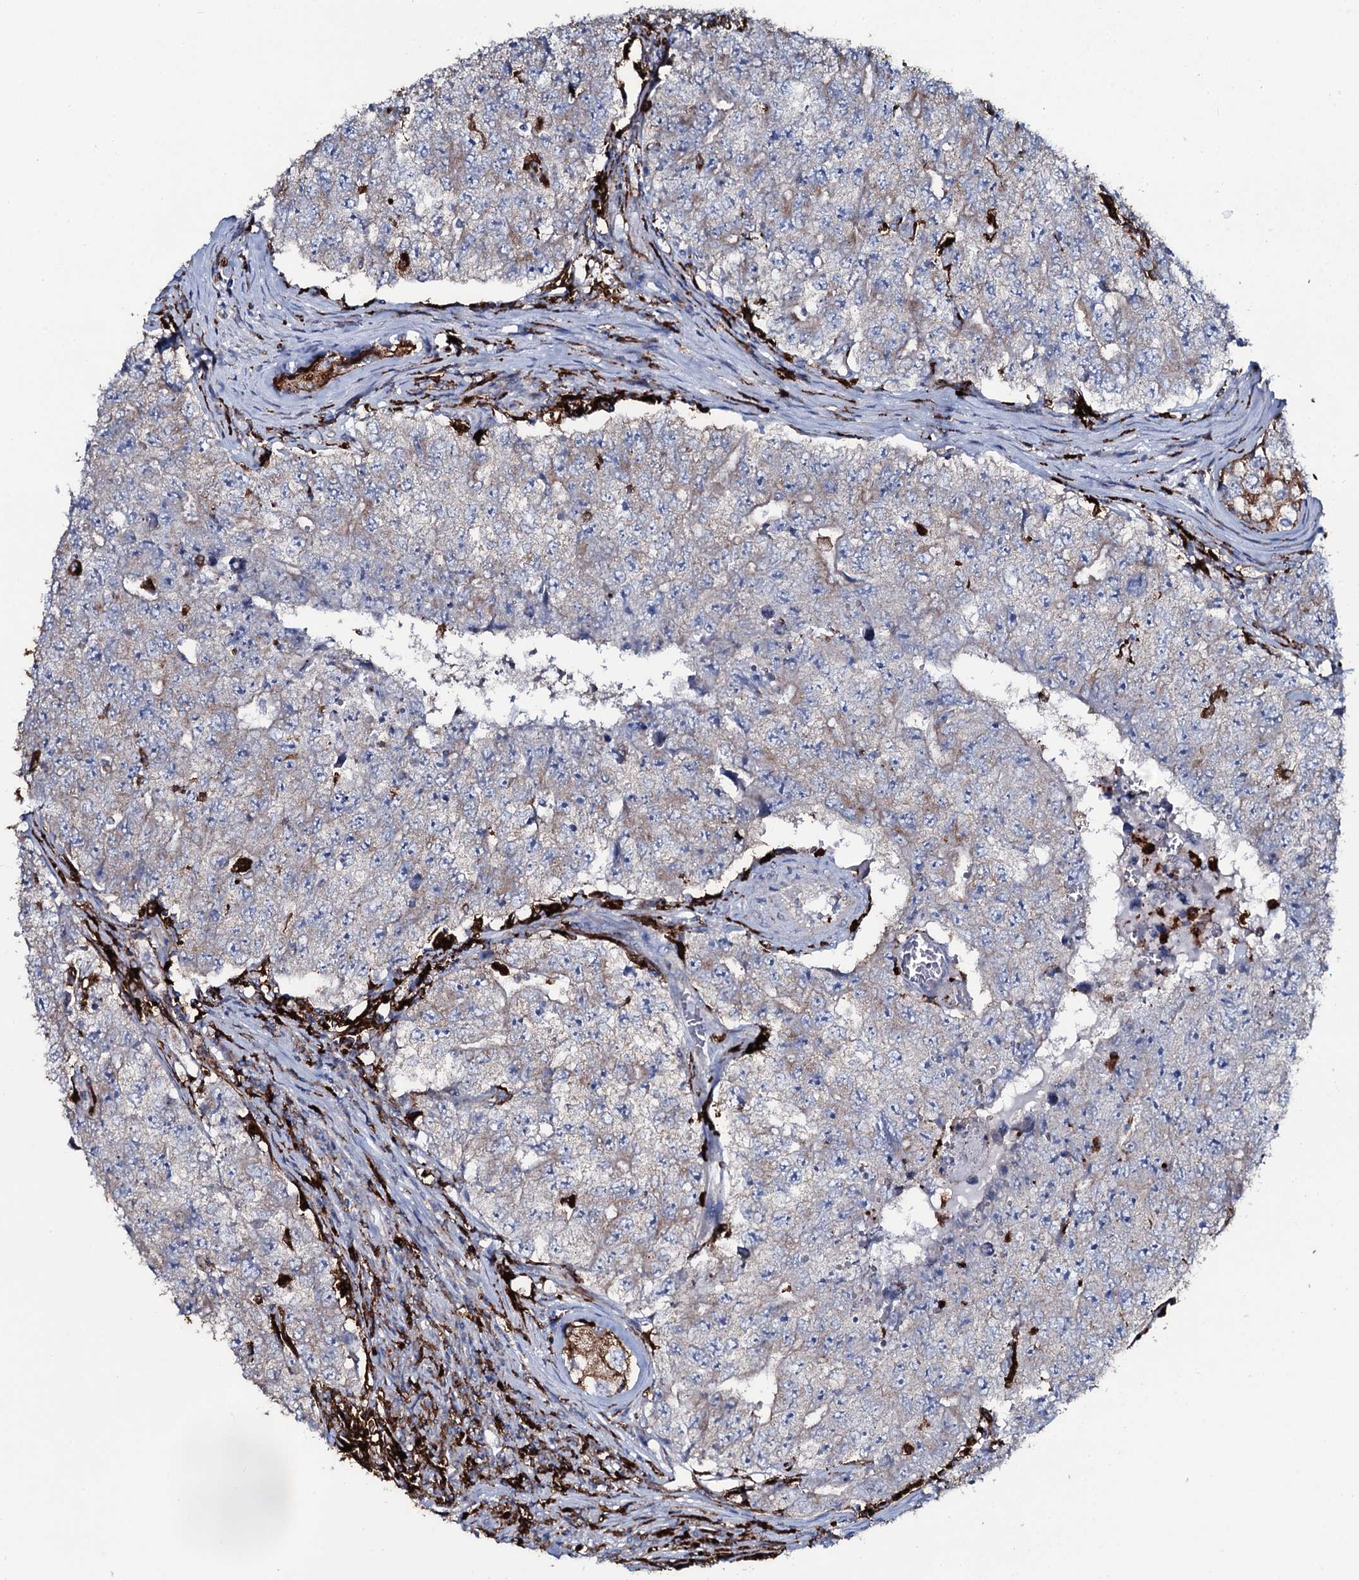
{"staining": {"intensity": "weak", "quantity": "25%-75%", "location": "cytoplasmic/membranous"}, "tissue": "testis cancer", "cell_type": "Tumor cells", "image_type": "cancer", "snomed": [{"axis": "morphology", "description": "Carcinoma, Embryonal, NOS"}, {"axis": "topography", "description": "Testis"}], "caption": "Immunohistochemical staining of testis cancer (embryonal carcinoma) shows low levels of weak cytoplasmic/membranous protein positivity in approximately 25%-75% of tumor cells.", "gene": "OSBPL2", "patient": {"sex": "male", "age": 17}}